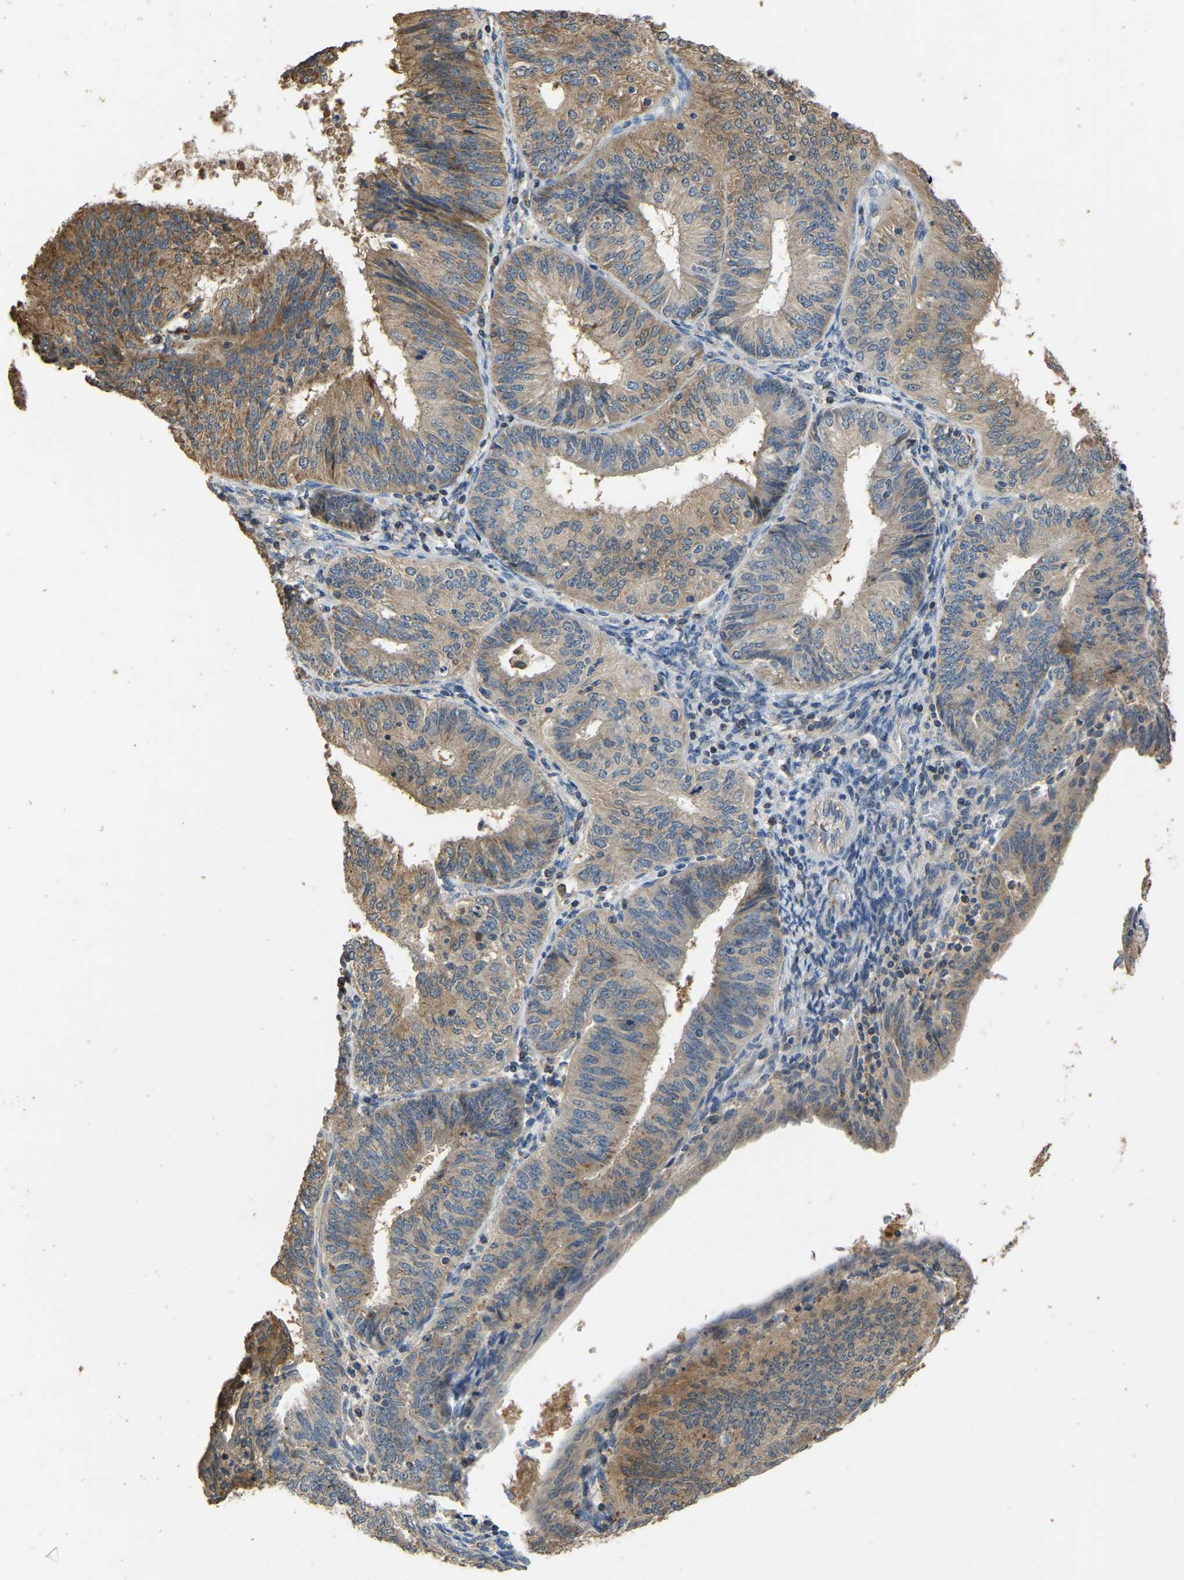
{"staining": {"intensity": "moderate", "quantity": ">75%", "location": "cytoplasmic/membranous"}, "tissue": "endometrial cancer", "cell_type": "Tumor cells", "image_type": "cancer", "snomed": [{"axis": "morphology", "description": "Adenocarcinoma, NOS"}, {"axis": "topography", "description": "Endometrium"}], "caption": "This histopathology image reveals IHC staining of adenocarcinoma (endometrial), with medium moderate cytoplasmic/membranous staining in about >75% of tumor cells.", "gene": "TUFM", "patient": {"sex": "female", "age": 58}}